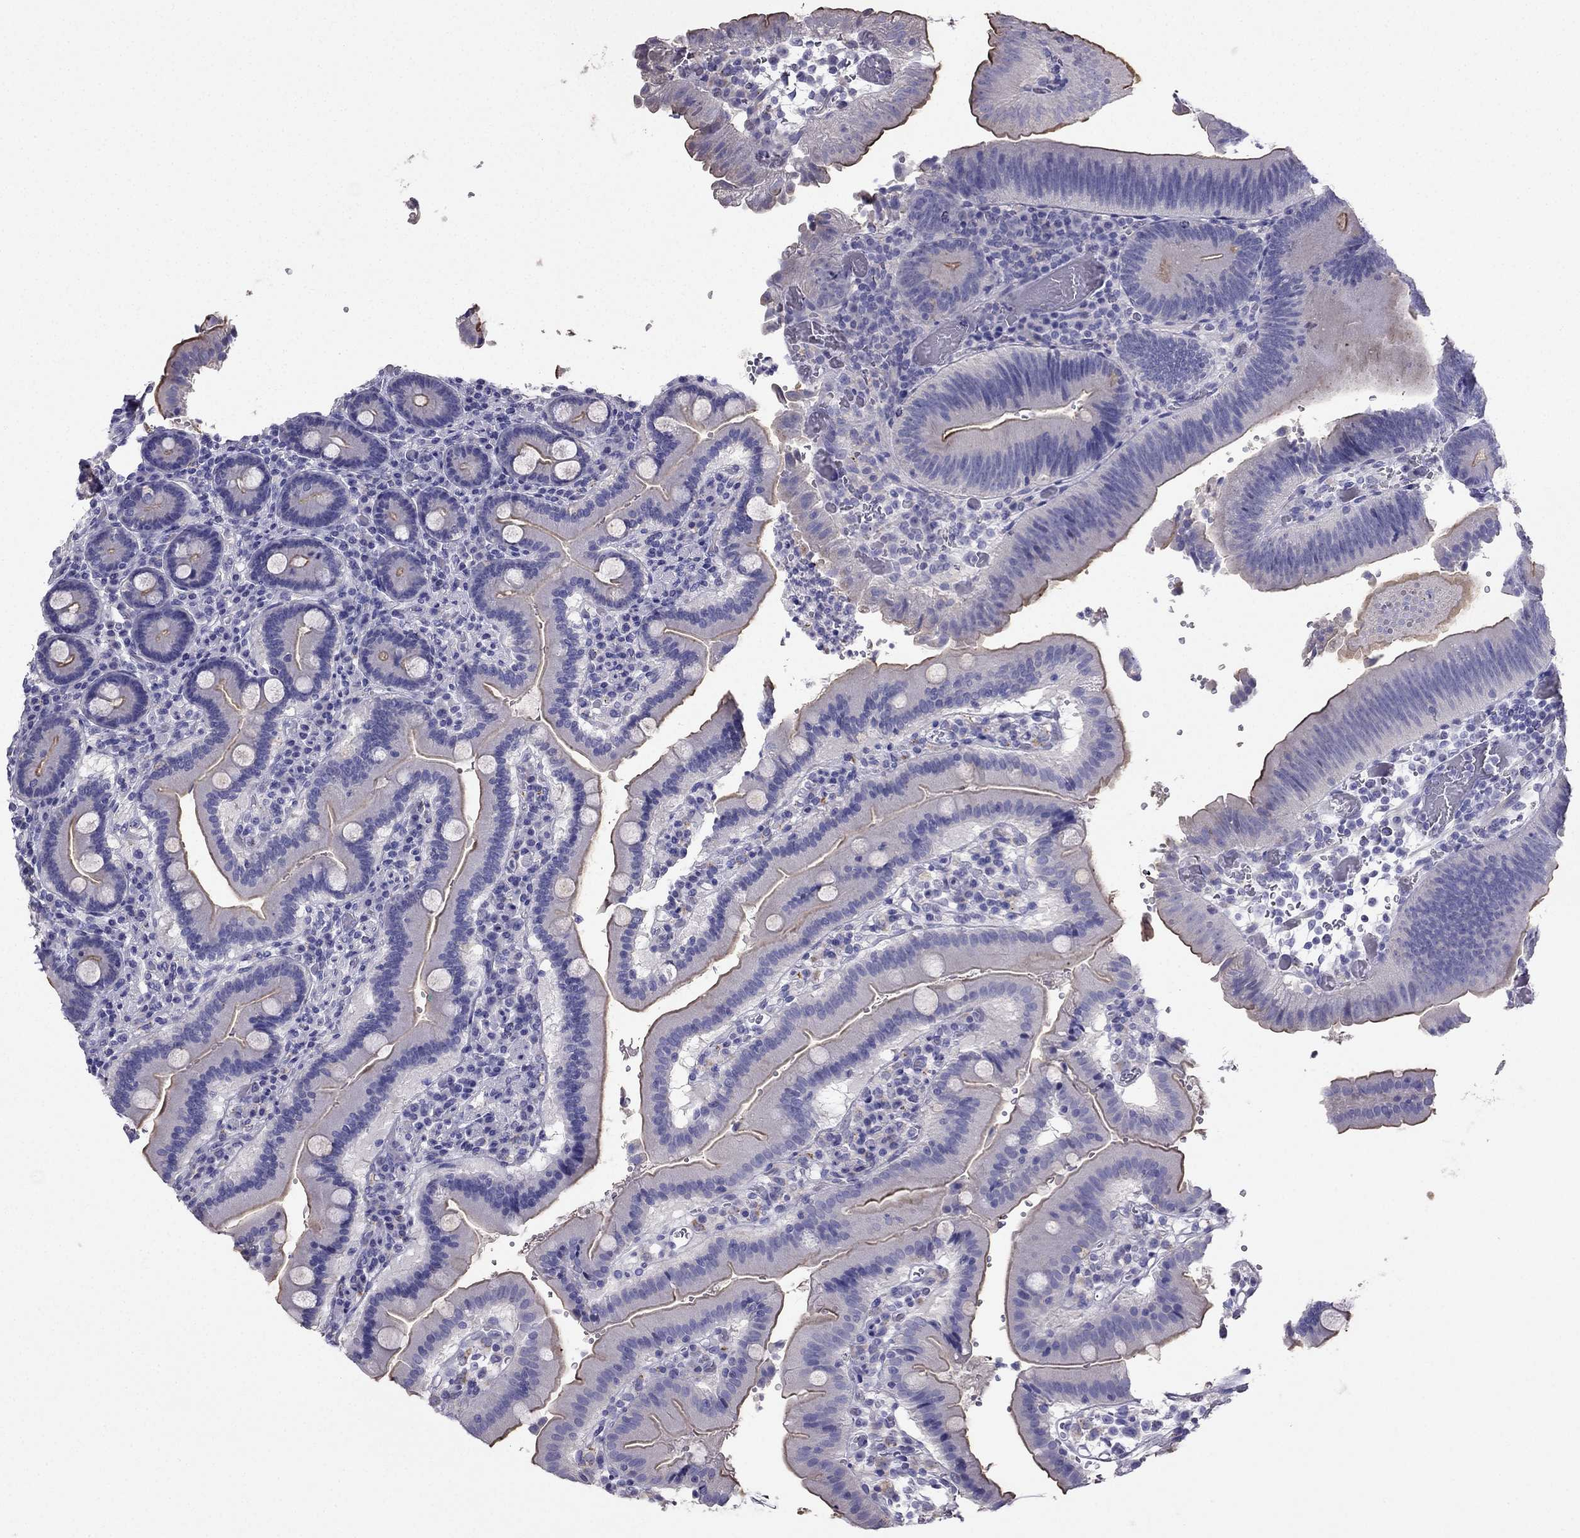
{"staining": {"intensity": "moderate", "quantity": "<25%", "location": "cytoplasmic/membranous"}, "tissue": "duodenum", "cell_type": "Glandular cells", "image_type": "normal", "snomed": [{"axis": "morphology", "description": "Normal tissue, NOS"}, {"axis": "topography", "description": "Duodenum"}], "caption": "This is an image of immunohistochemistry staining of benign duodenum, which shows moderate positivity in the cytoplasmic/membranous of glandular cells.", "gene": "PTH", "patient": {"sex": "female", "age": 62}}